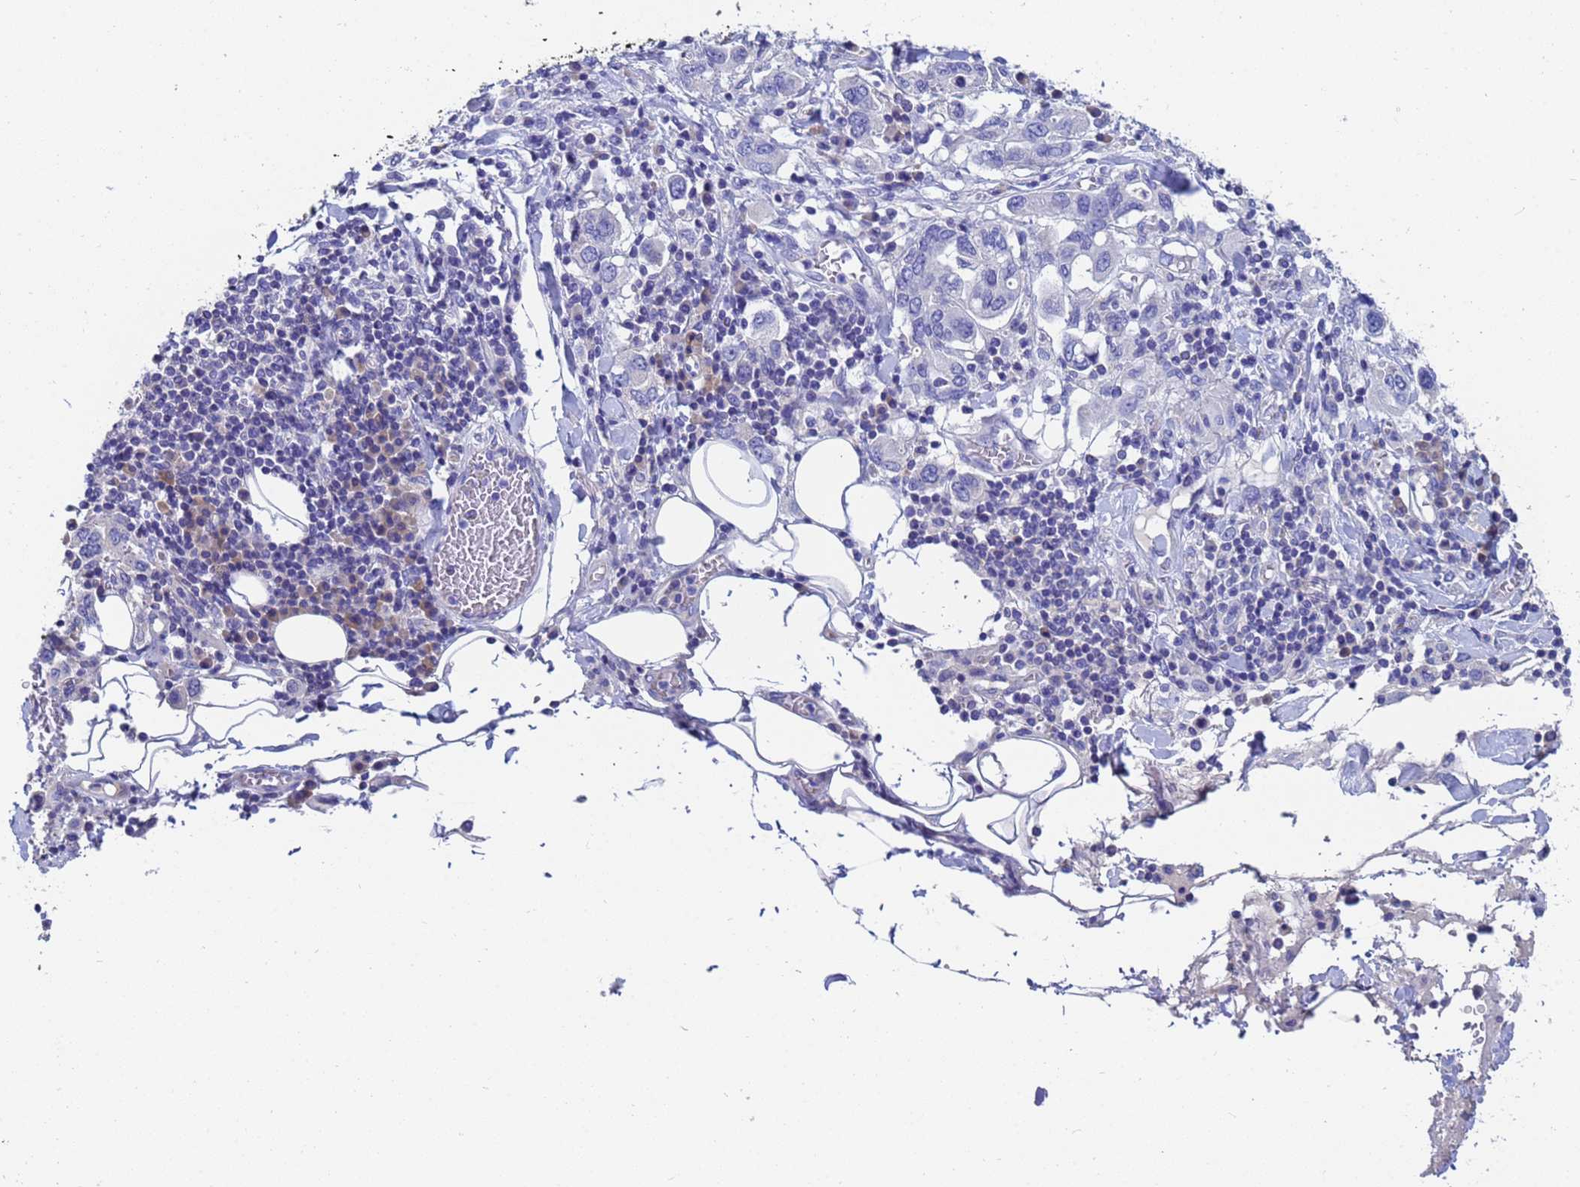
{"staining": {"intensity": "negative", "quantity": "none", "location": "none"}, "tissue": "stomach cancer", "cell_type": "Tumor cells", "image_type": "cancer", "snomed": [{"axis": "morphology", "description": "Adenocarcinoma, NOS"}, {"axis": "topography", "description": "Stomach, upper"}, {"axis": "topography", "description": "Stomach"}], "caption": "This is a image of immunohistochemistry (IHC) staining of stomach cancer (adenocarcinoma), which shows no positivity in tumor cells.", "gene": "UBE2O", "patient": {"sex": "male", "age": 62}}